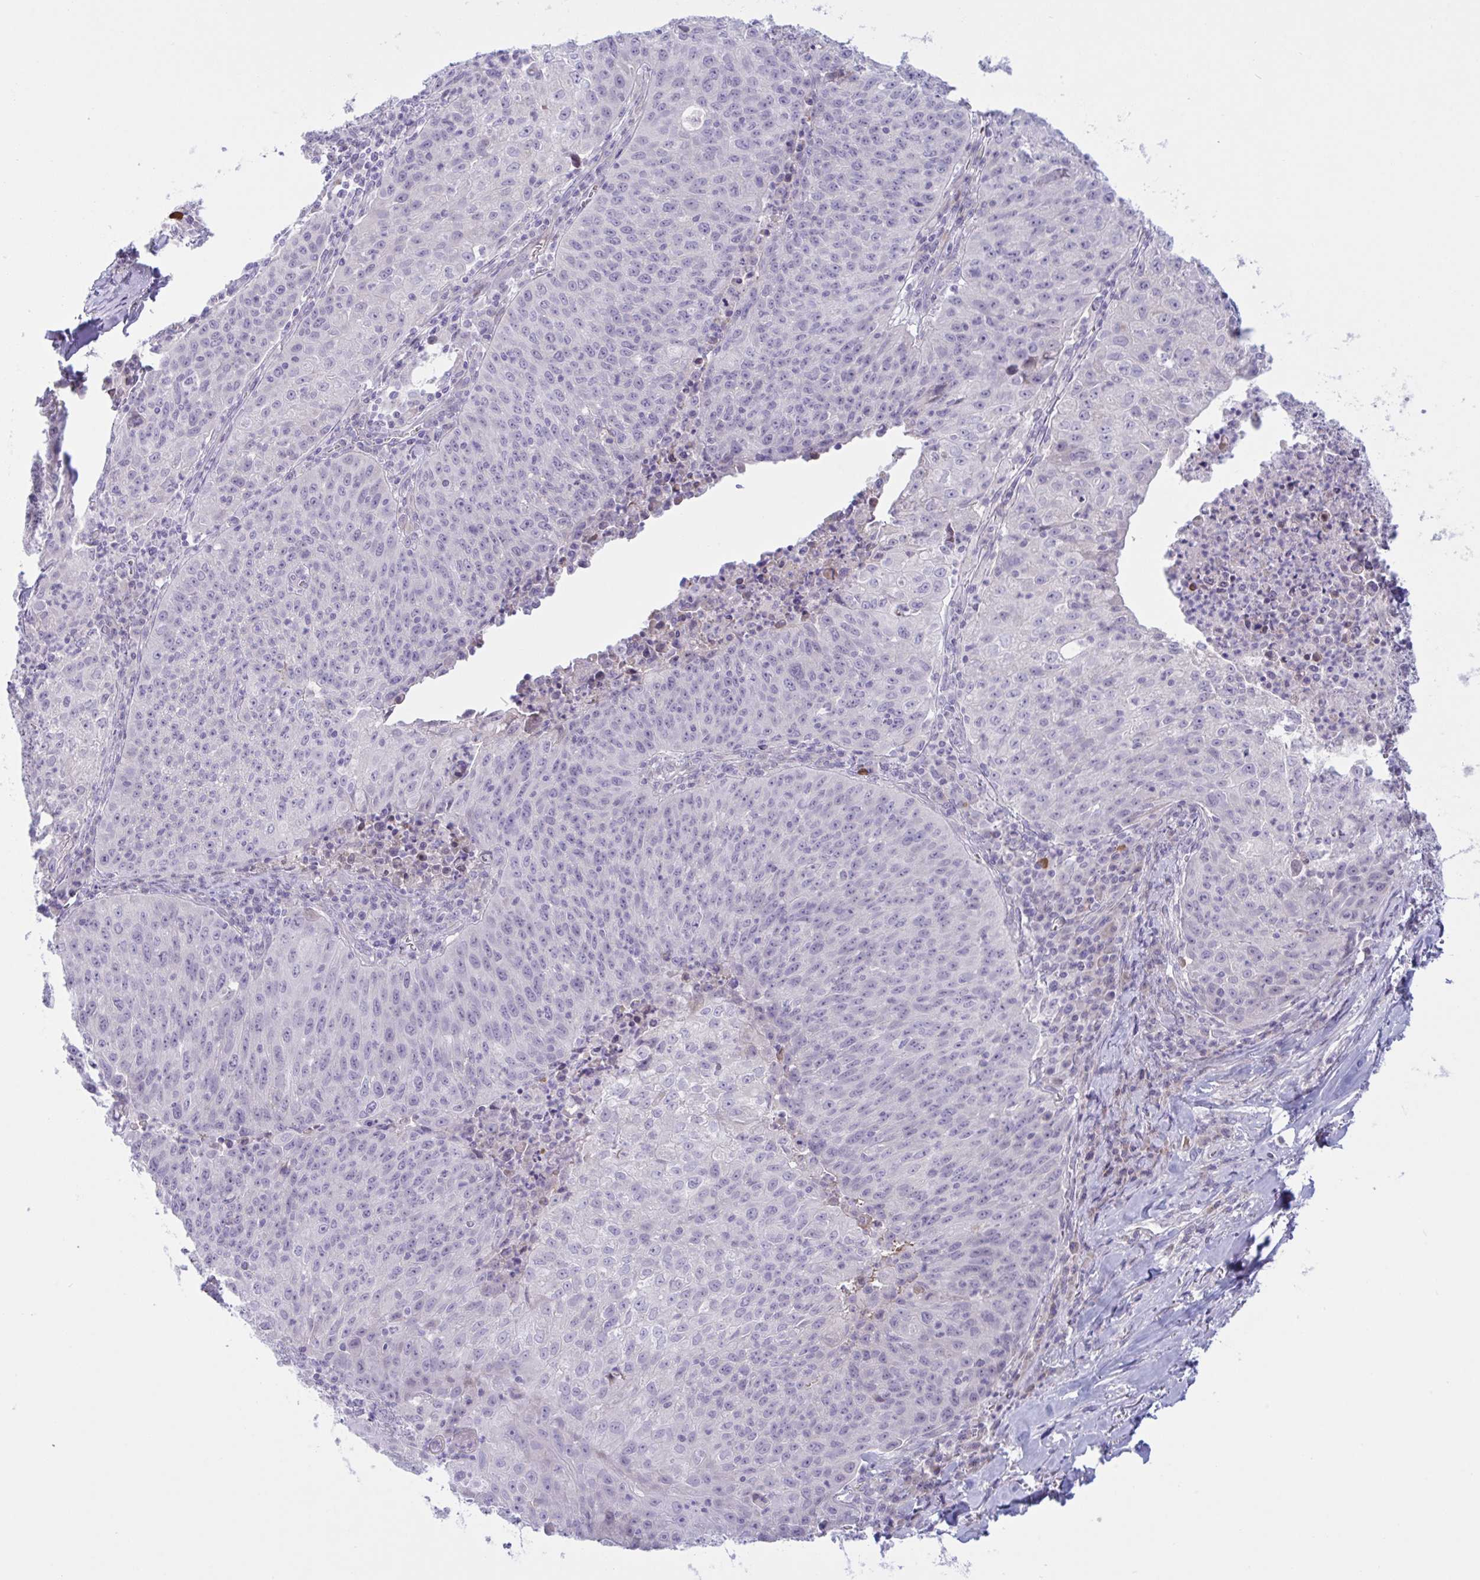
{"staining": {"intensity": "negative", "quantity": "none", "location": "none"}, "tissue": "lung cancer", "cell_type": "Tumor cells", "image_type": "cancer", "snomed": [{"axis": "morphology", "description": "Squamous cell carcinoma, NOS"}, {"axis": "morphology", "description": "Squamous cell carcinoma, metastatic, NOS"}, {"axis": "topography", "description": "Bronchus"}, {"axis": "topography", "description": "Lung"}], "caption": "Tumor cells show no significant protein positivity in lung squamous cell carcinoma.", "gene": "VWC2", "patient": {"sex": "male", "age": 62}}